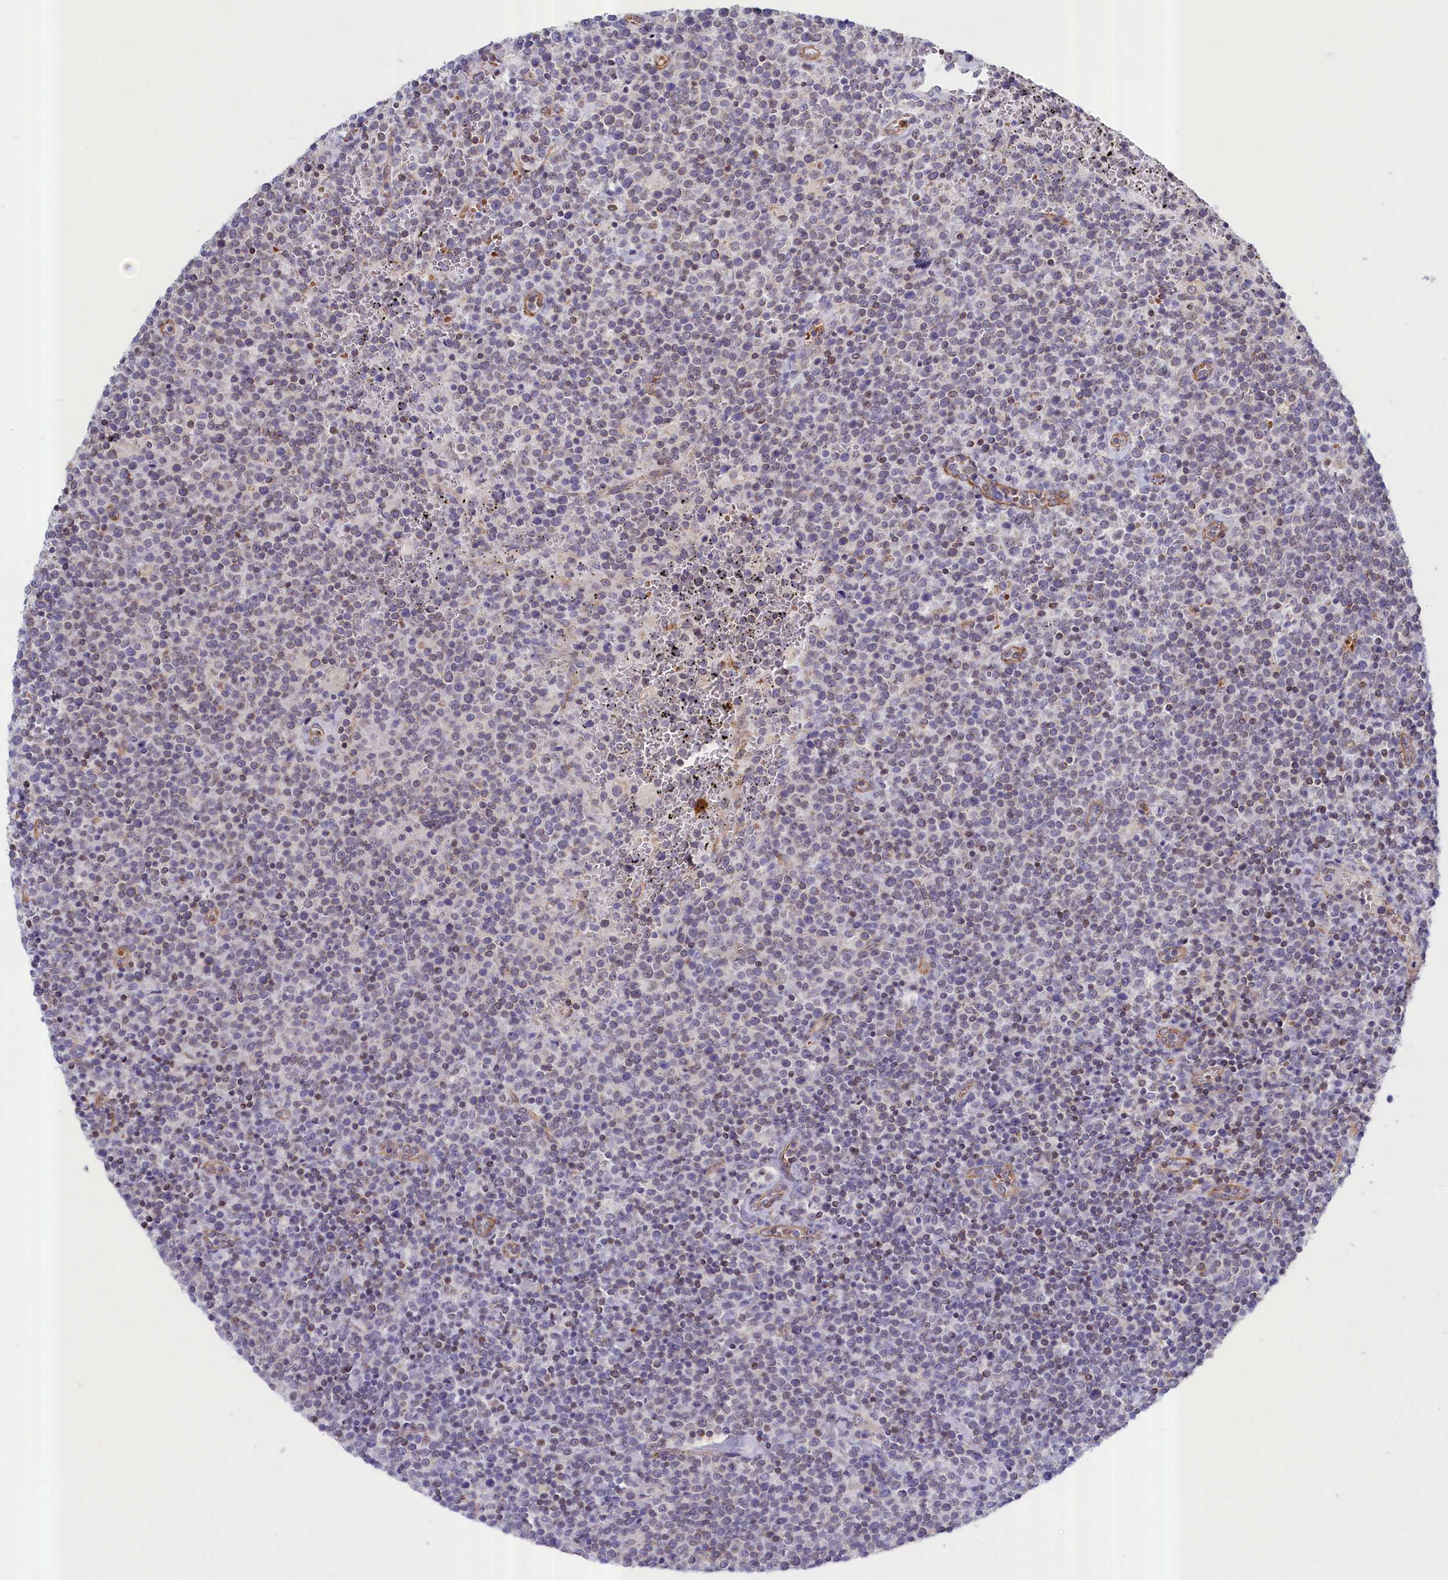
{"staining": {"intensity": "negative", "quantity": "none", "location": "none"}, "tissue": "lymphoma", "cell_type": "Tumor cells", "image_type": "cancer", "snomed": [{"axis": "morphology", "description": "Malignant lymphoma, non-Hodgkin's type, High grade"}, {"axis": "topography", "description": "Lymph node"}], "caption": "This histopathology image is of lymphoma stained with immunohistochemistry (IHC) to label a protein in brown with the nuclei are counter-stained blue. There is no staining in tumor cells.", "gene": "ABCC12", "patient": {"sex": "male", "age": 61}}